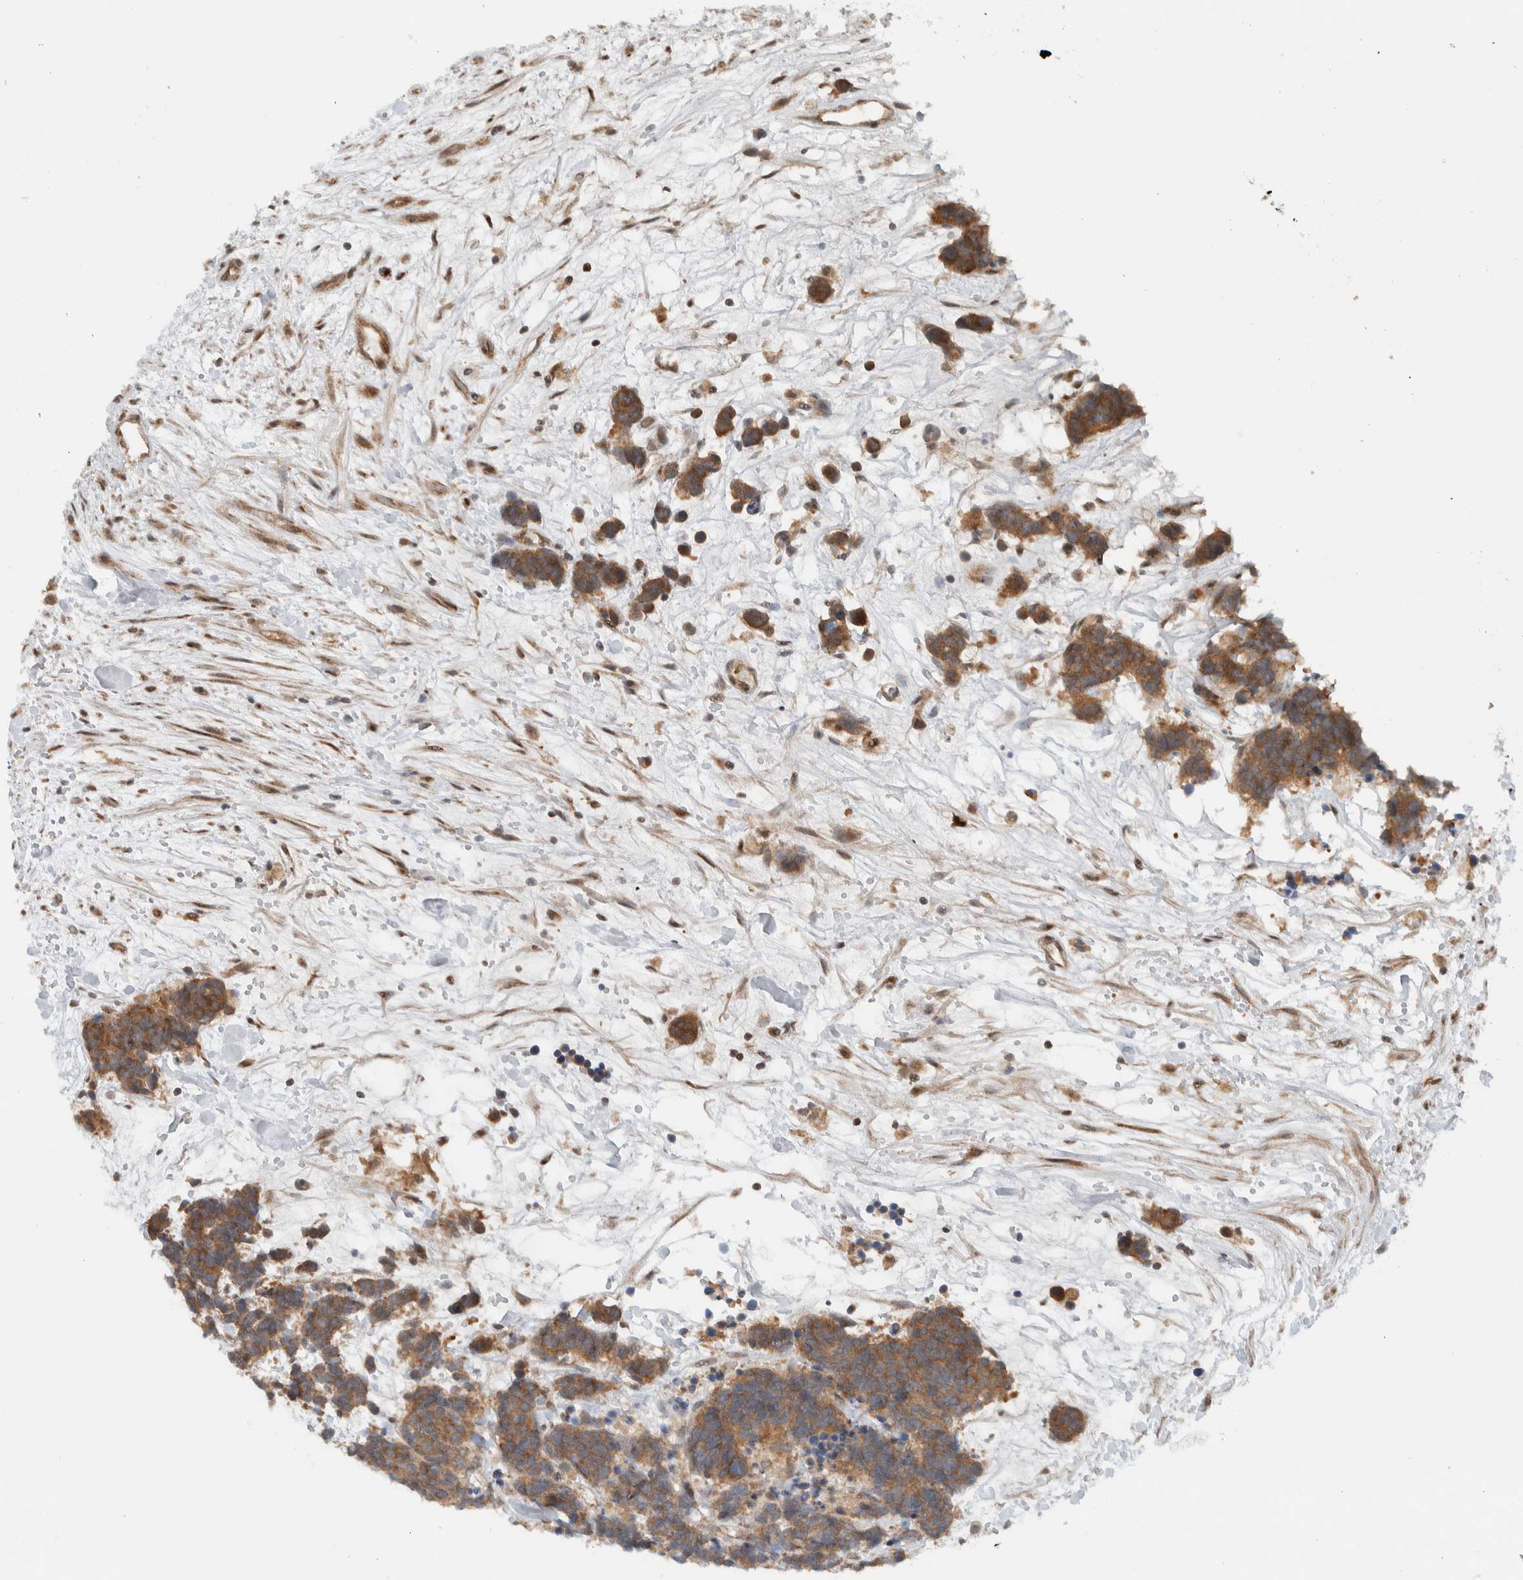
{"staining": {"intensity": "moderate", "quantity": ">75%", "location": "cytoplasmic/membranous"}, "tissue": "carcinoid", "cell_type": "Tumor cells", "image_type": "cancer", "snomed": [{"axis": "morphology", "description": "Carcinoma, NOS"}, {"axis": "morphology", "description": "Carcinoid, malignant, NOS"}, {"axis": "topography", "description": "Urinary bladder"}], "caption": "The micrograph demonstrates immunohistochemical staining of carcinoma. There is moderate cytoplasmic/membranous expression is present in approximately >75% of tumor cells. The staining was performed using DAB to visualize the protein expression in brown, while the nuclei were stained in blue with hematoxylin (Magnification: 20x).", "gene": "KLHL6", "patient": {"sex": "male", "age": 57}}